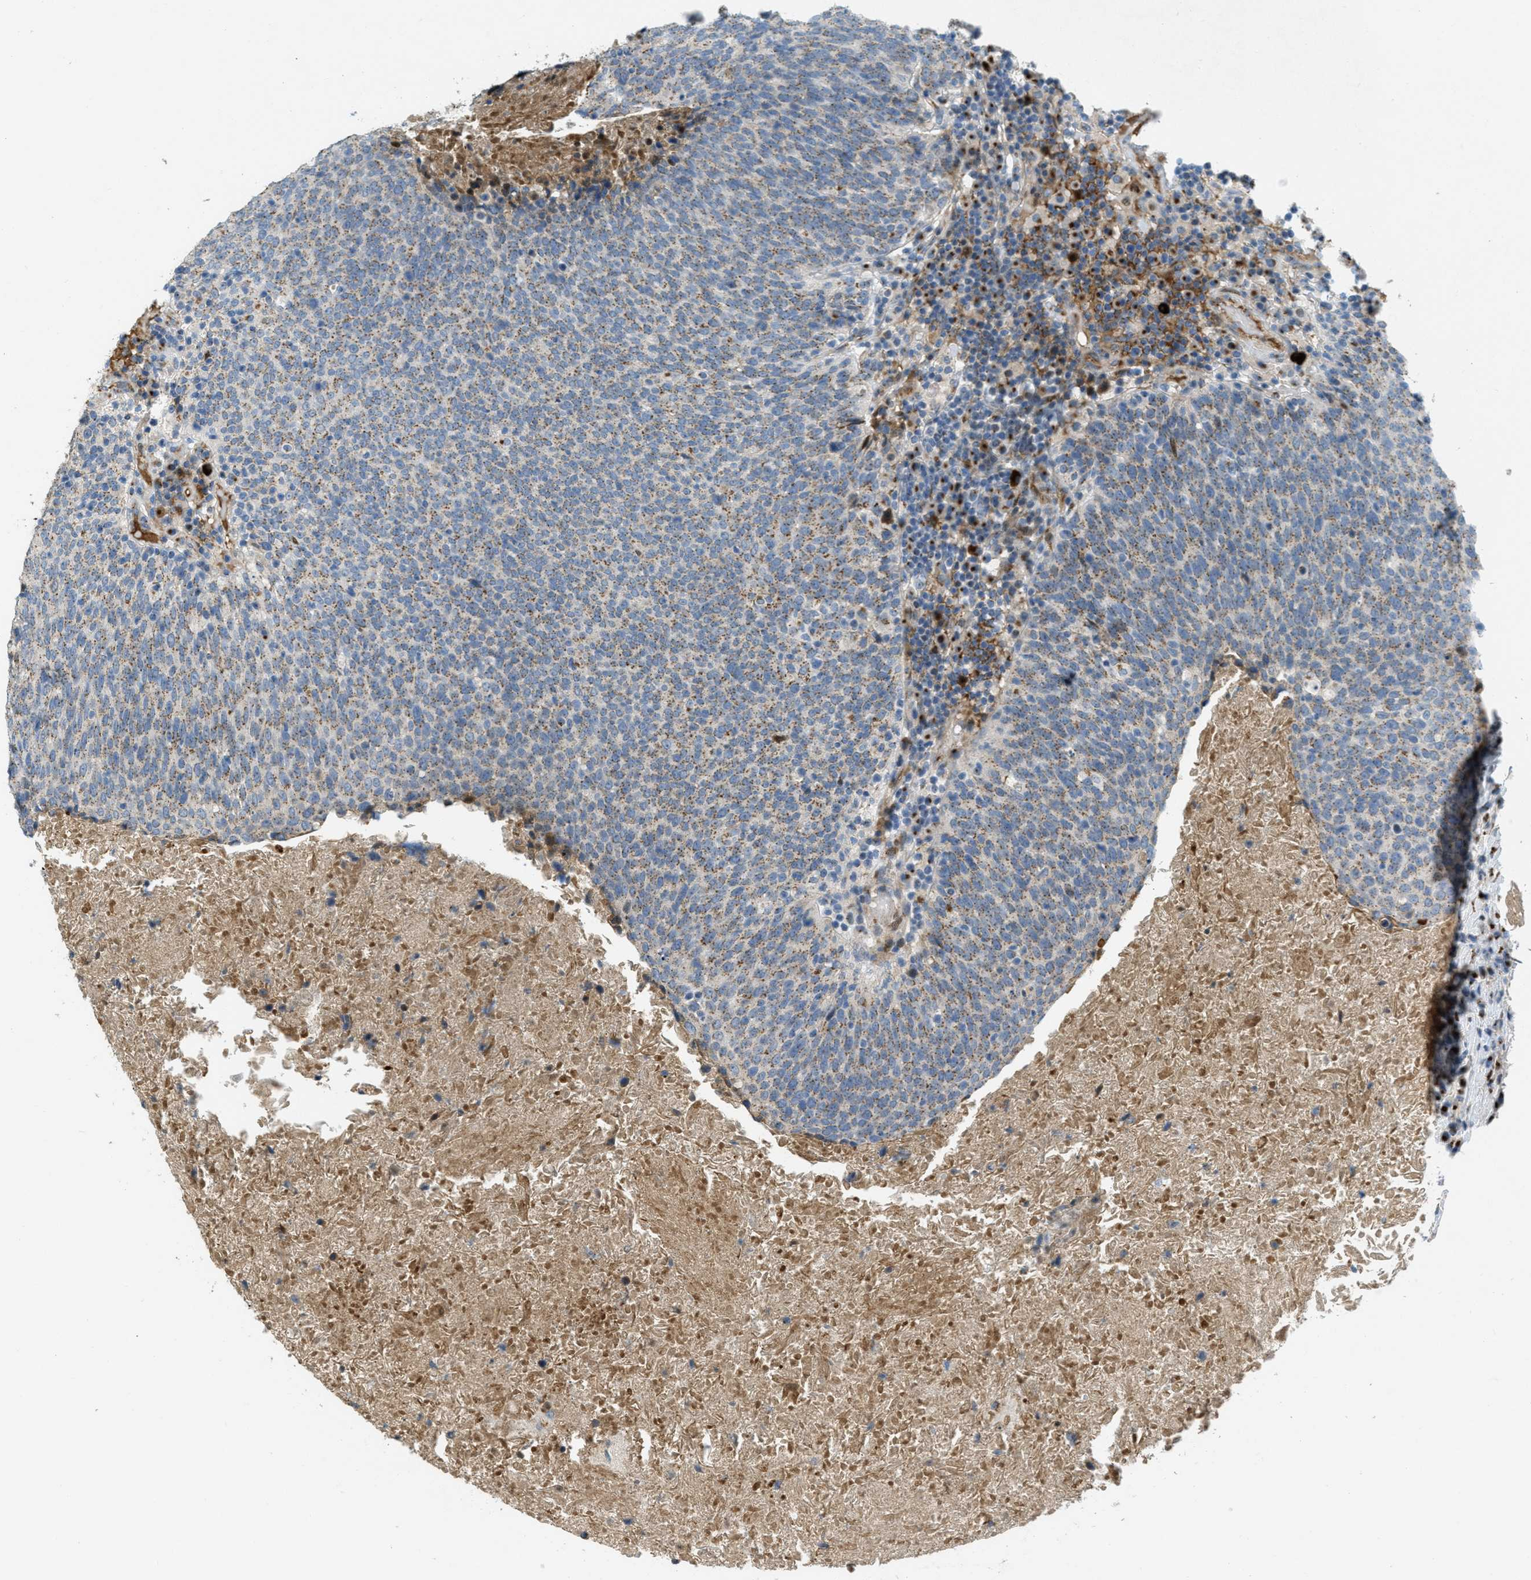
{"staining": {"intensity": "moderate", "quantity": ">75%", "location": "cytoplasmic/membranous"}, "tissue": "head and neck cancer", "cell_type": "Tumor cells", "image_type": "cancer", "snomed": [{"axis": "morphology", "description": "Squamous cell carcinoma, NOS"}, {"axis": "morphology", "description": "Squamous cell carcinoma, metastatic, NOS"}, {"axis": "topography", "description": "Lymph node"}, {"axis": "topography", "description": "Head-Neck"}], "caption": "This is a micrograph of immunohistochemistry staining of squamous cell carcinoma (head and neck), which shows moderate staining in the cytoplasmic/membranous of tumor cells.", "gene": "ZFPL1", "patient": {"sex": "male", "age": 62}}